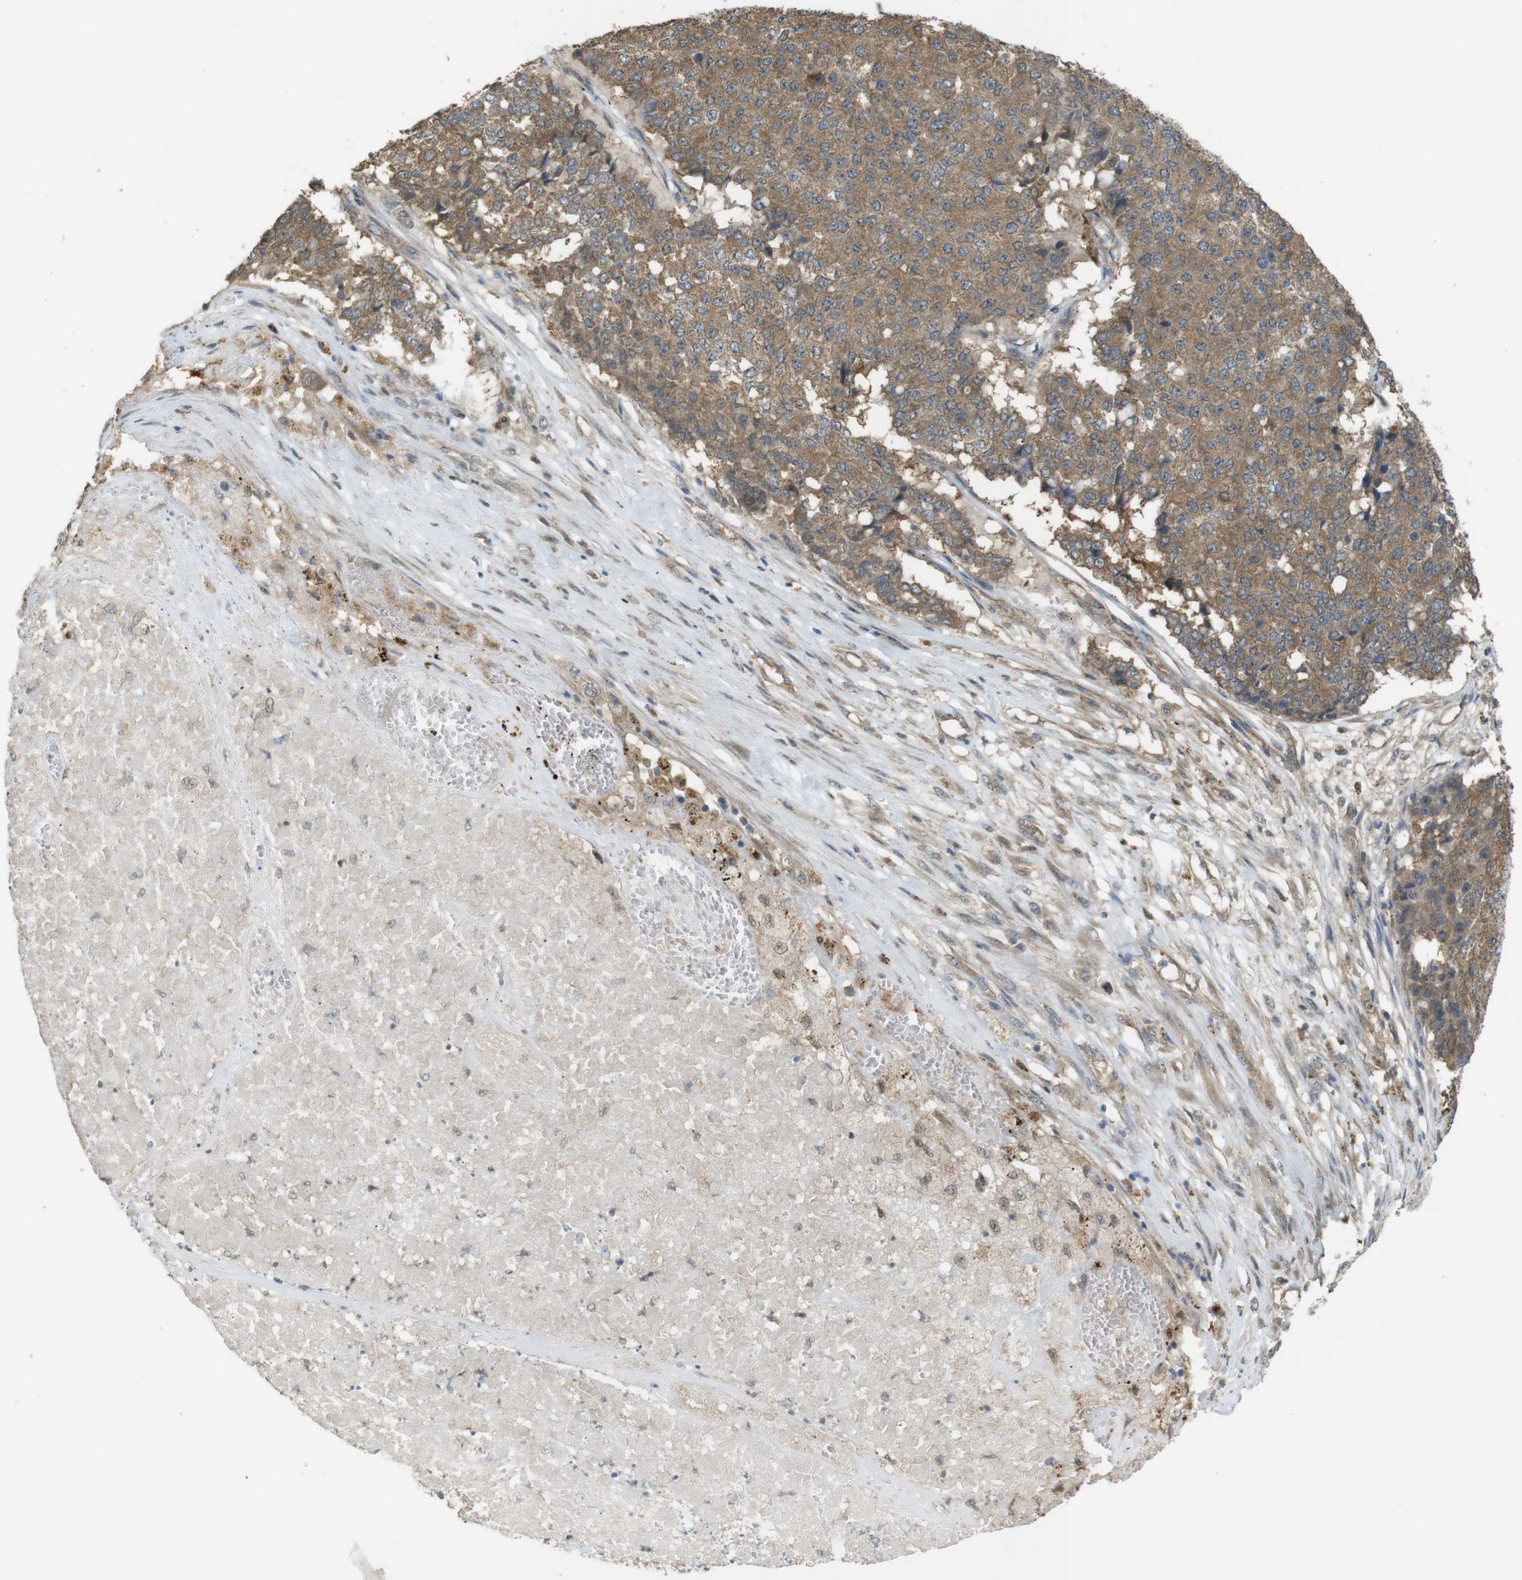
{"staining": {"intensity": "moderate", "quantity": "25%-75%", "location": "cytoplasmic/membranous"}, "tissue": "pancreatic cancer", "cell_type": "Tumor cells", "image_type": "cancer", "snomed": [{"axis": "morphology", "description": "Adenocarcinoma, NOS"}, {"axis": "topography", "description": "Pancreas"}], "caption": "Immunohistochemistry (IHC) photomicrograph of pancreatic cancer stained for a protein (brown), which exhibits medium levels of moderate cytoplasmic/membranous expression in about 25%-75% of tumor cells.", "gene": "ZDHHC20", "patient": {"sex": "male", "age": 50}}